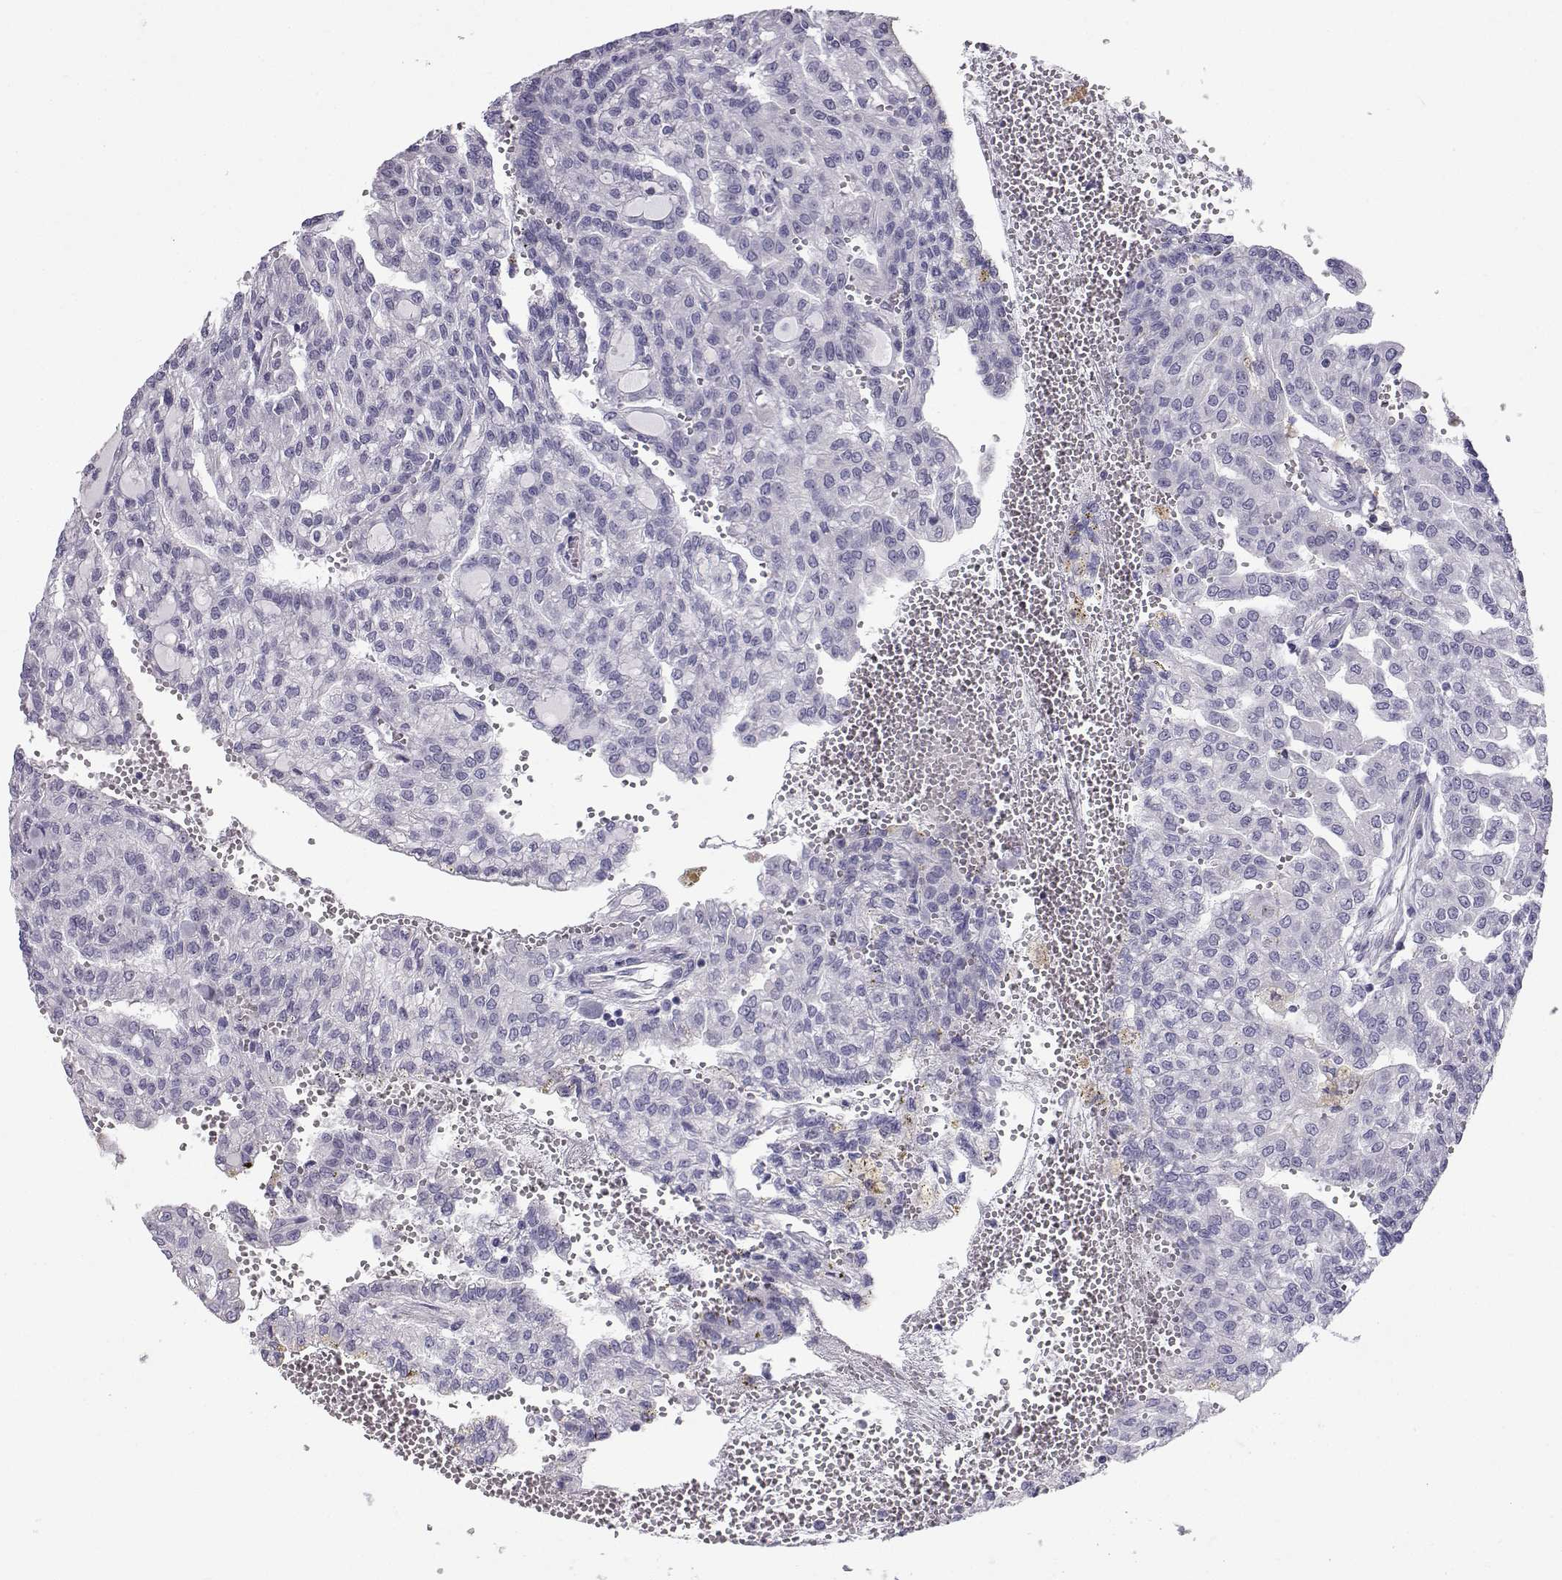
{"staining": {"intensity": "negative", "quantity": "none", "location": "none"}, "tissue": "renal cancer", "cell_type": "Tumor cells", "image_type": "cancer", "snomed": [{"axis": "morphology", "description": "Adenocarcinoma, NOS"}, {"axis": "topography", "description": "Kidney"}], "caption": "Renal cancer was stained to show a protein in brown. There is no significant positivity in tumor cells.", "gene": "PCSK1N", "patient": {"sex": "male", "age": 63}}